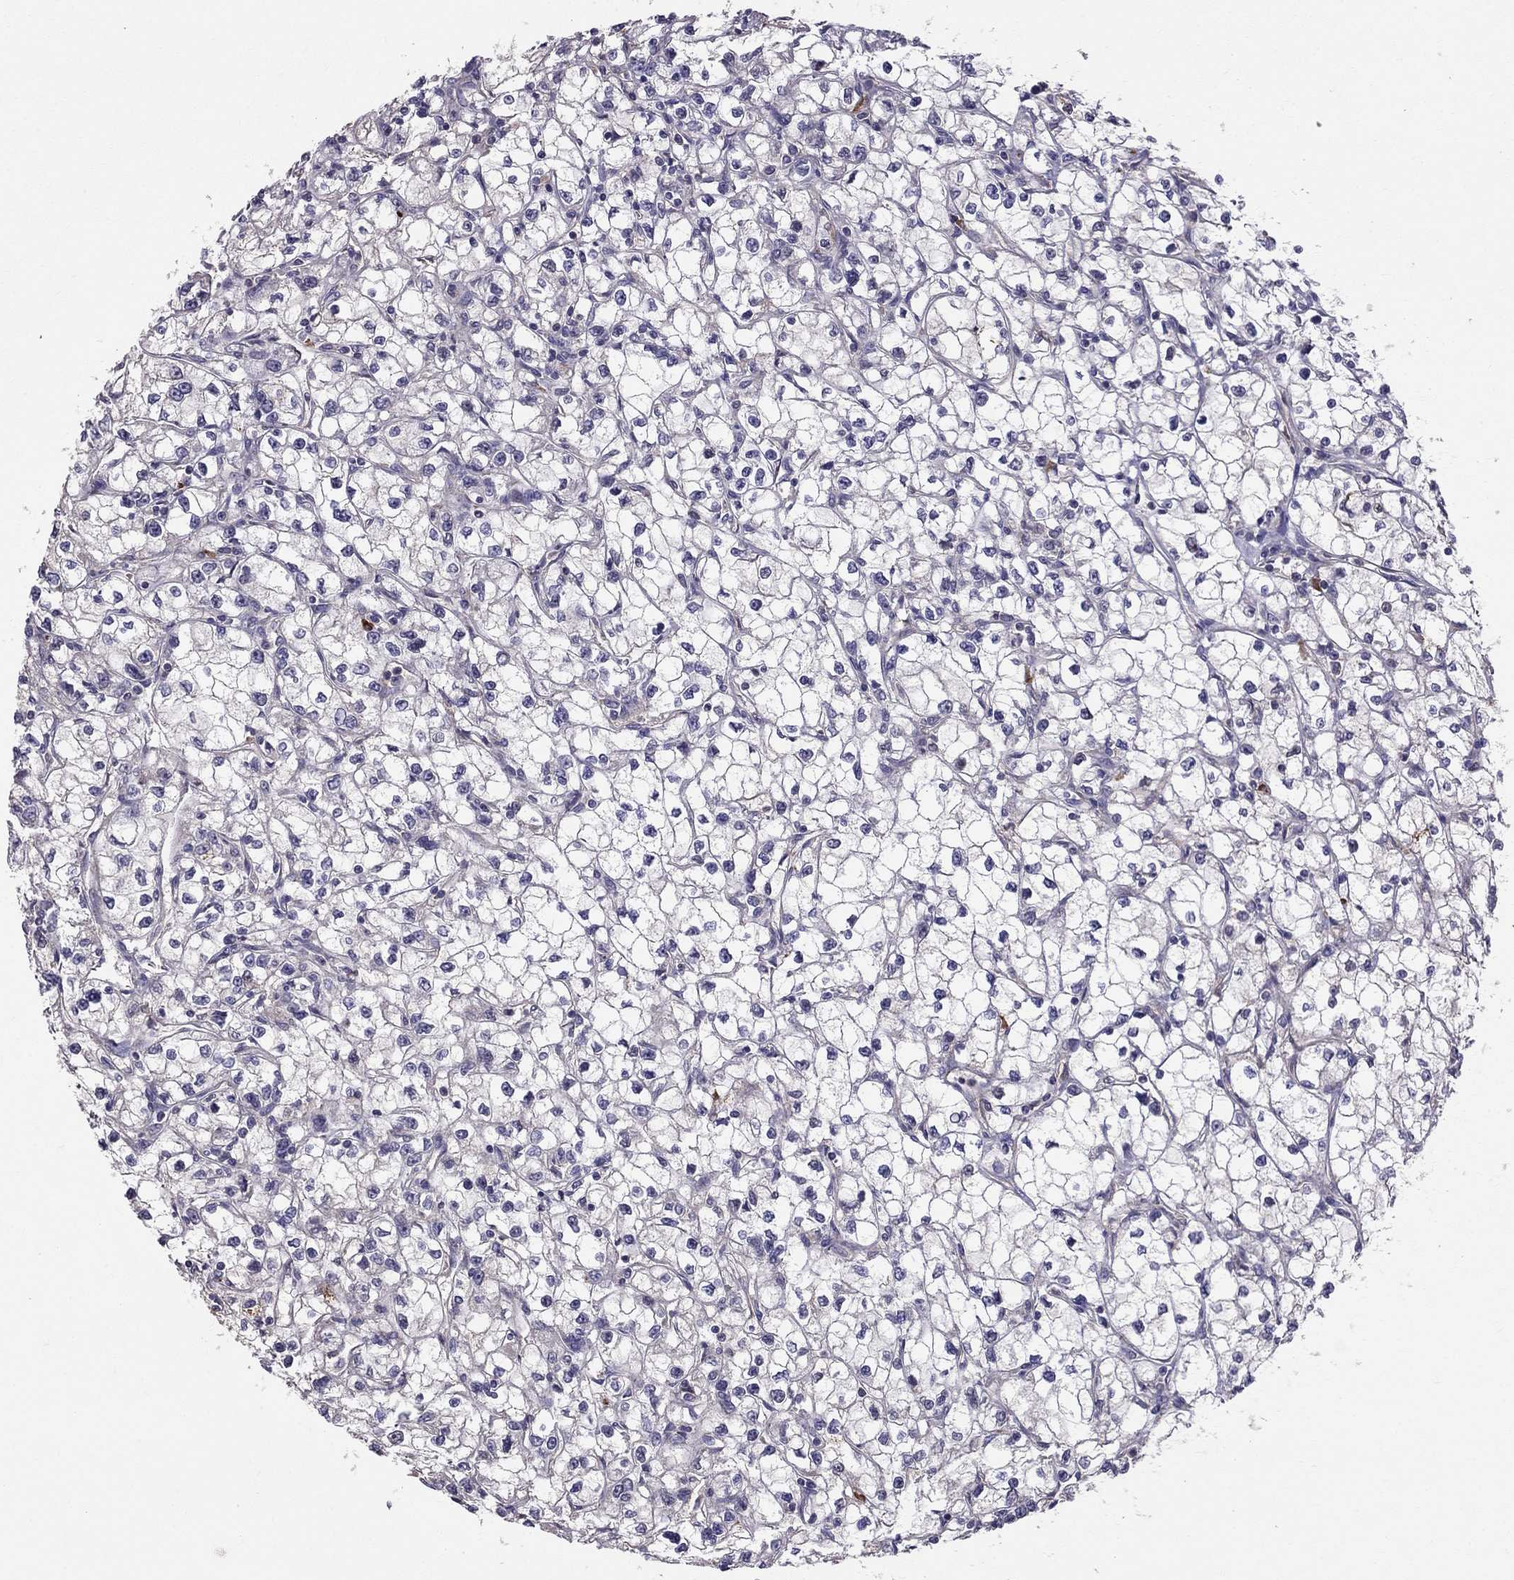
{"staining": {"intensity": "negative", "quantity": "none", "location": "none"}, "tissue": "renal cancer", "cell_type": "Tumor cells", "image_type": "cancer", "snomed": [{"axis": "morphology", "description": "Adenocarcinoma, NOS"}, {"axis": "topography", "description": "Kidney"}], "caption": "Photomicrograph shows no significant protein expression in tumor cells of renal cancer (adenocarcinoma).", "gene": "PIK3CG", "patient": {"sex": "male", "age": 67}}